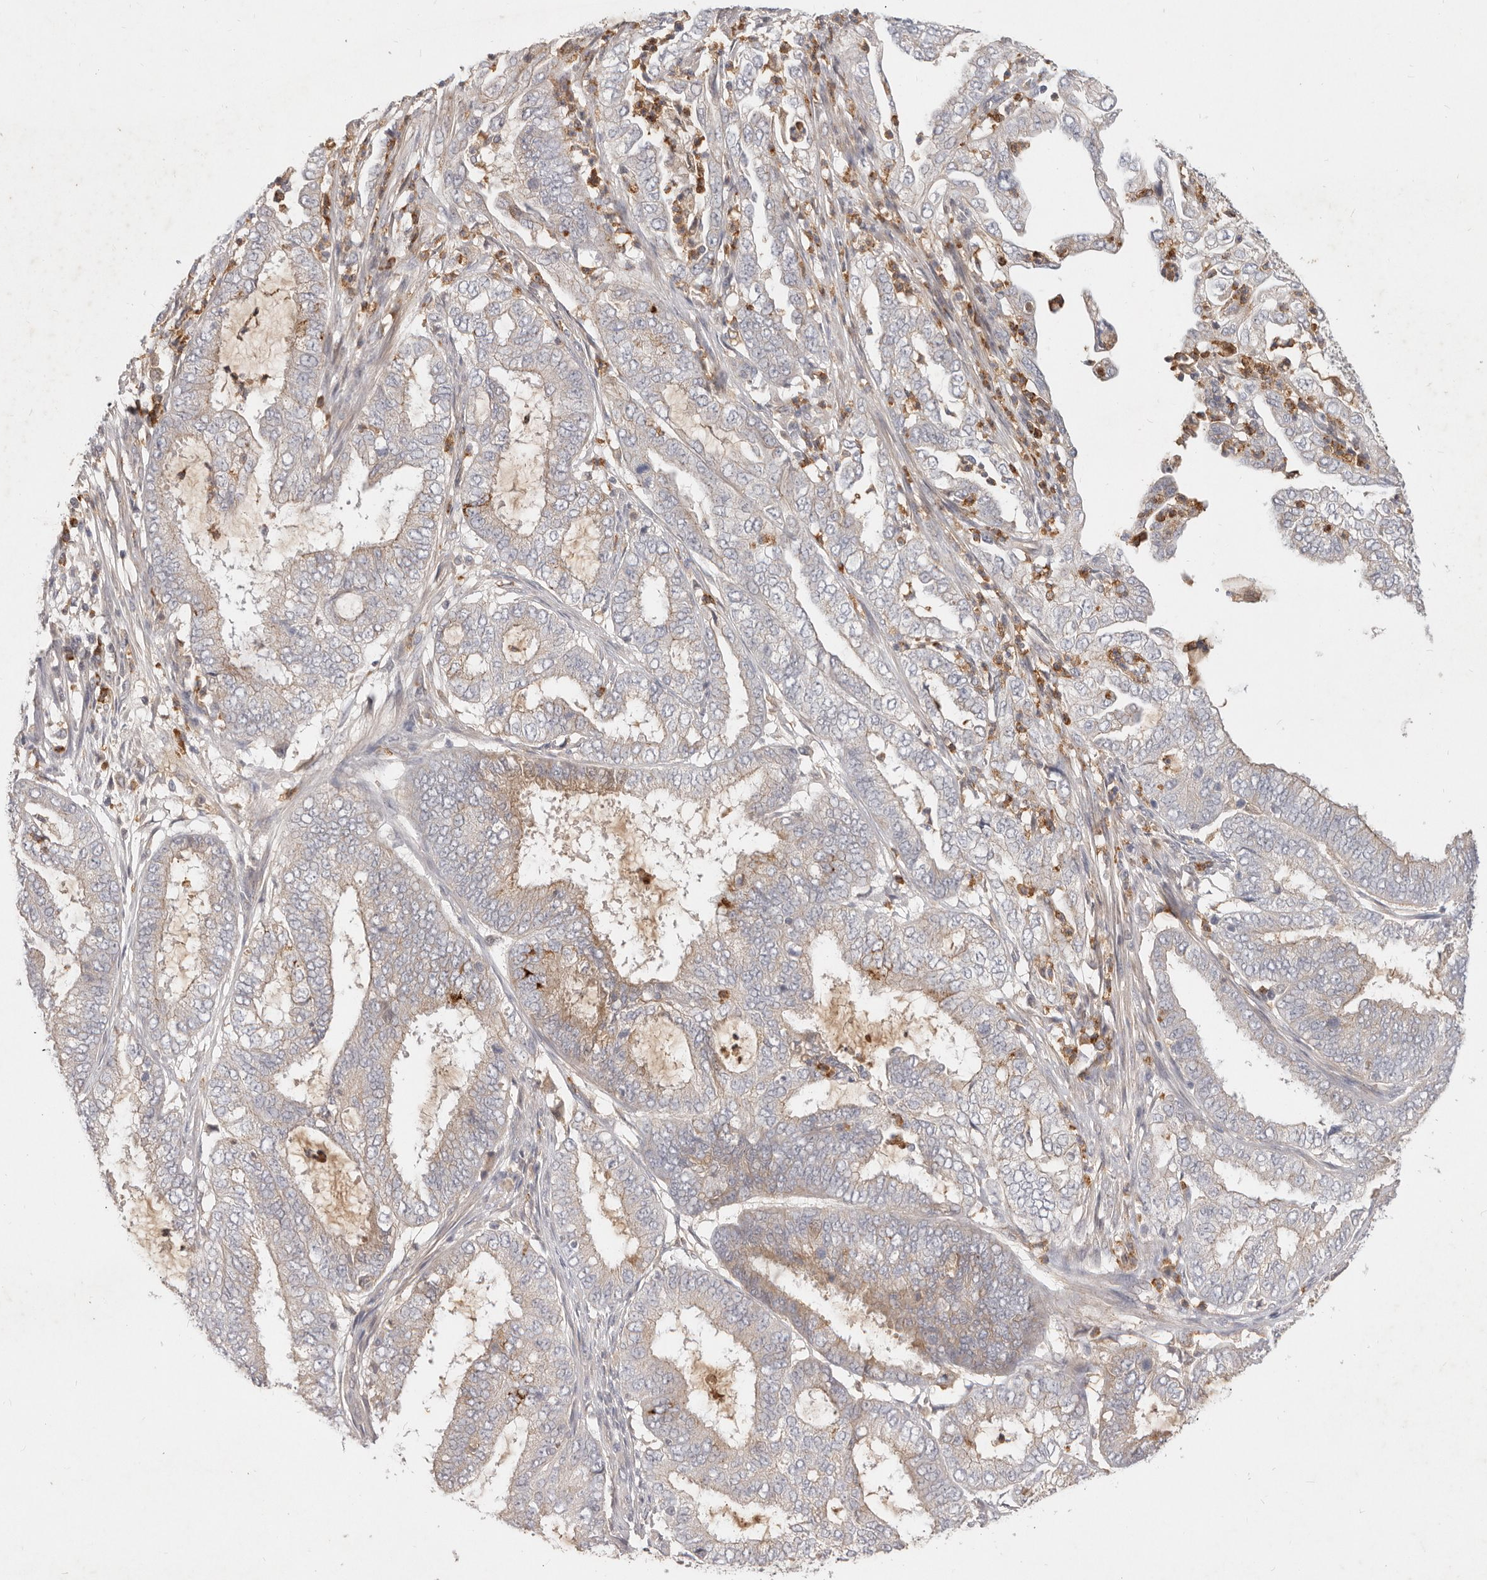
{"staining": {"intensity": "weak", "quantity": "<25%", "location": "cytoplasmic/membranous"}, "tissue": "endometrial cancer", "cell_type": "Tumor cells", "image_type": "cancer", "snomed": [{"axis": "morphology", "description": "Adenocarcinoma, NOS"}, {"axis": "topography", "description": "Endometrium"}], "caption": "IHC micrograph of human endometrial cancer stained for a protein (brown), which reveals no positivity in tumor cells.", "gene": "USP49", "patient": {"sex": "female", "age": 51}}